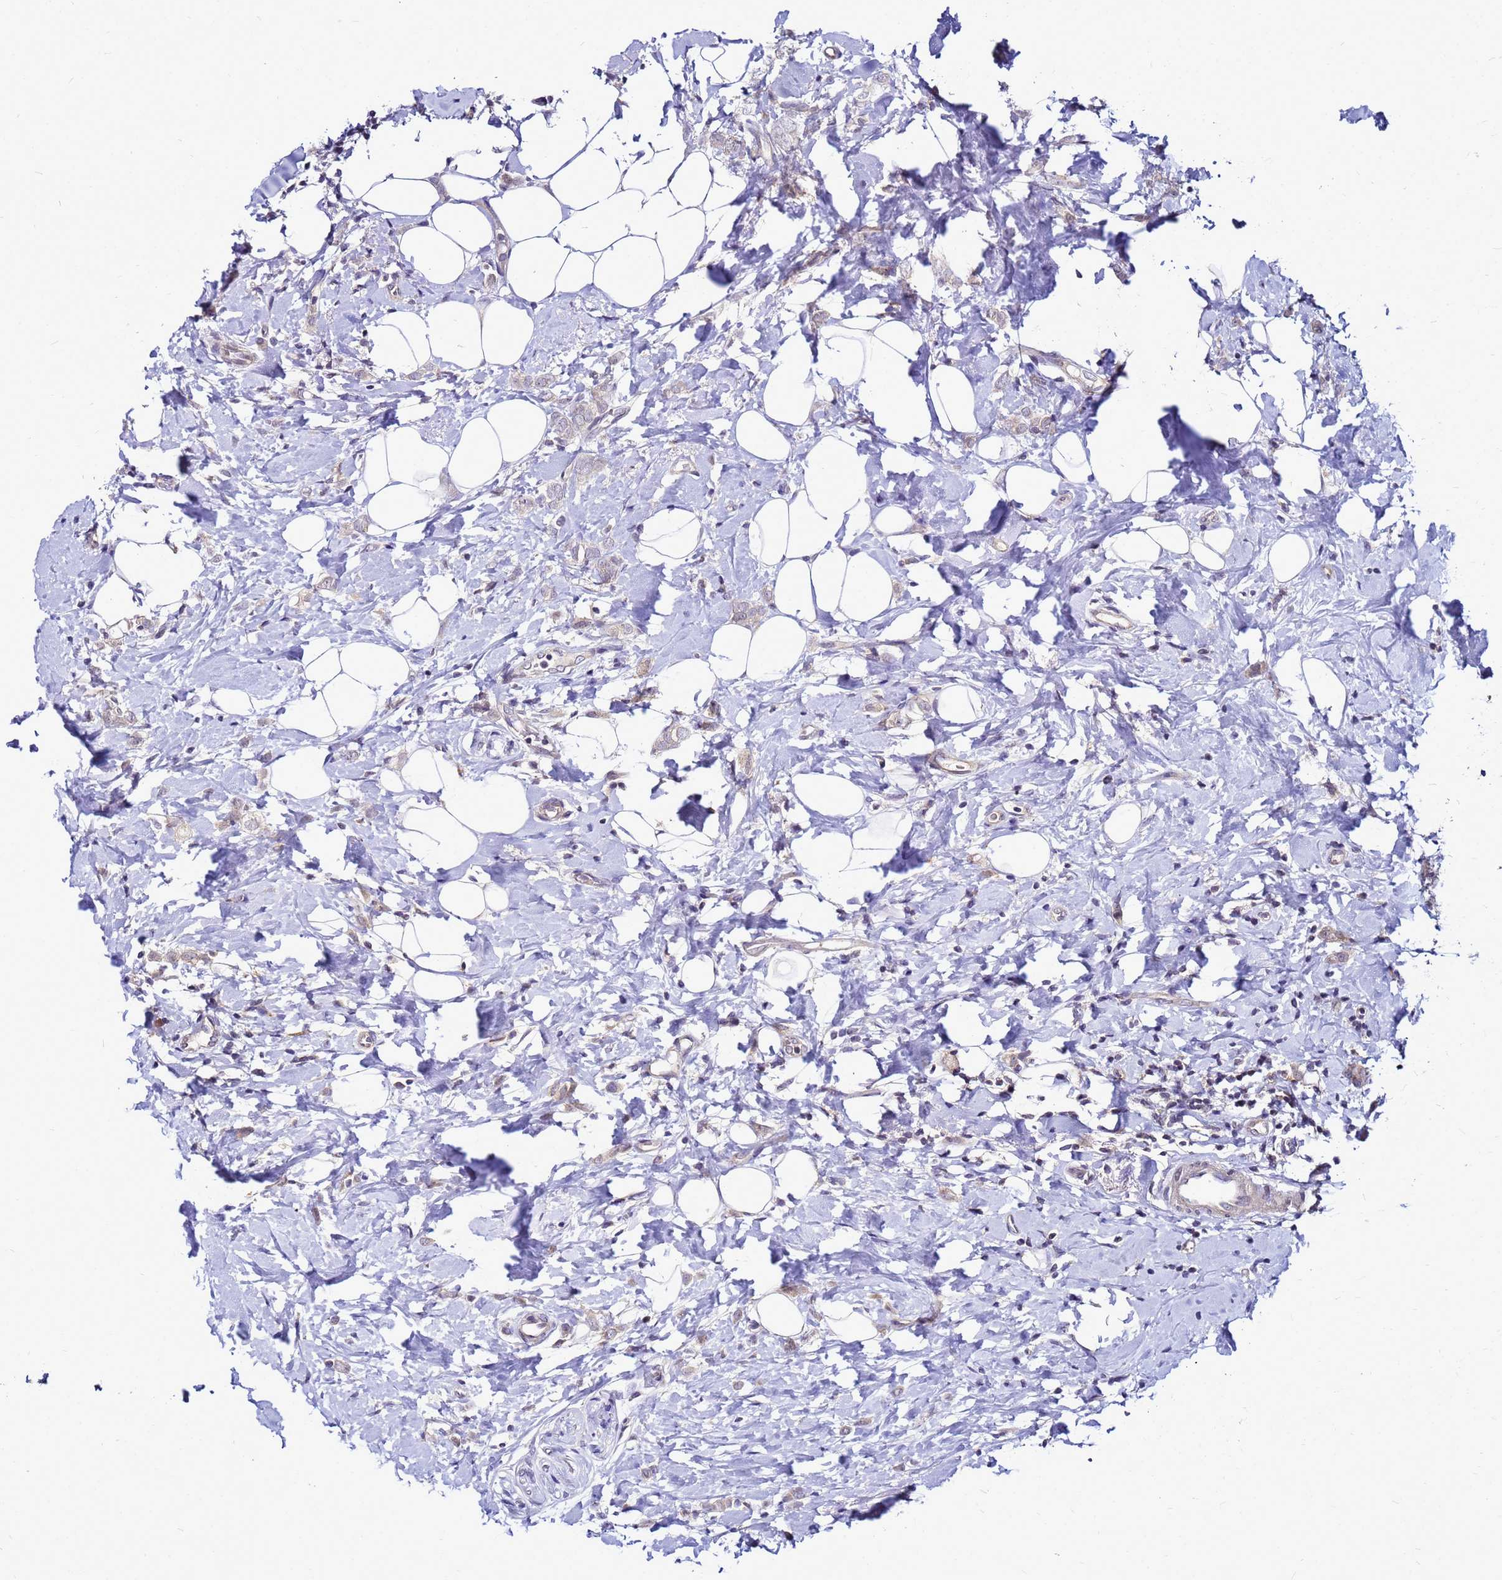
{"staining": {"intensity": "weak", "quantity": "<25%", "location": "cytoplasmic/membranous"}, "tissue": "breast cancer", "cell_type": "Tumor cells", "image_type": "cancer", "snomed": [{"axis": "morphology", "description": "Lobular carcinoma"}, {"axis": "topography", "description": "Breast"}], "caption": "The photomicrograph displays no significant expression in tumor cells of lobular carcinoma (breast). Nuclei are stained in blue.", "gene": "SAT1", "patient": {"sex": "female", "age": 47}}